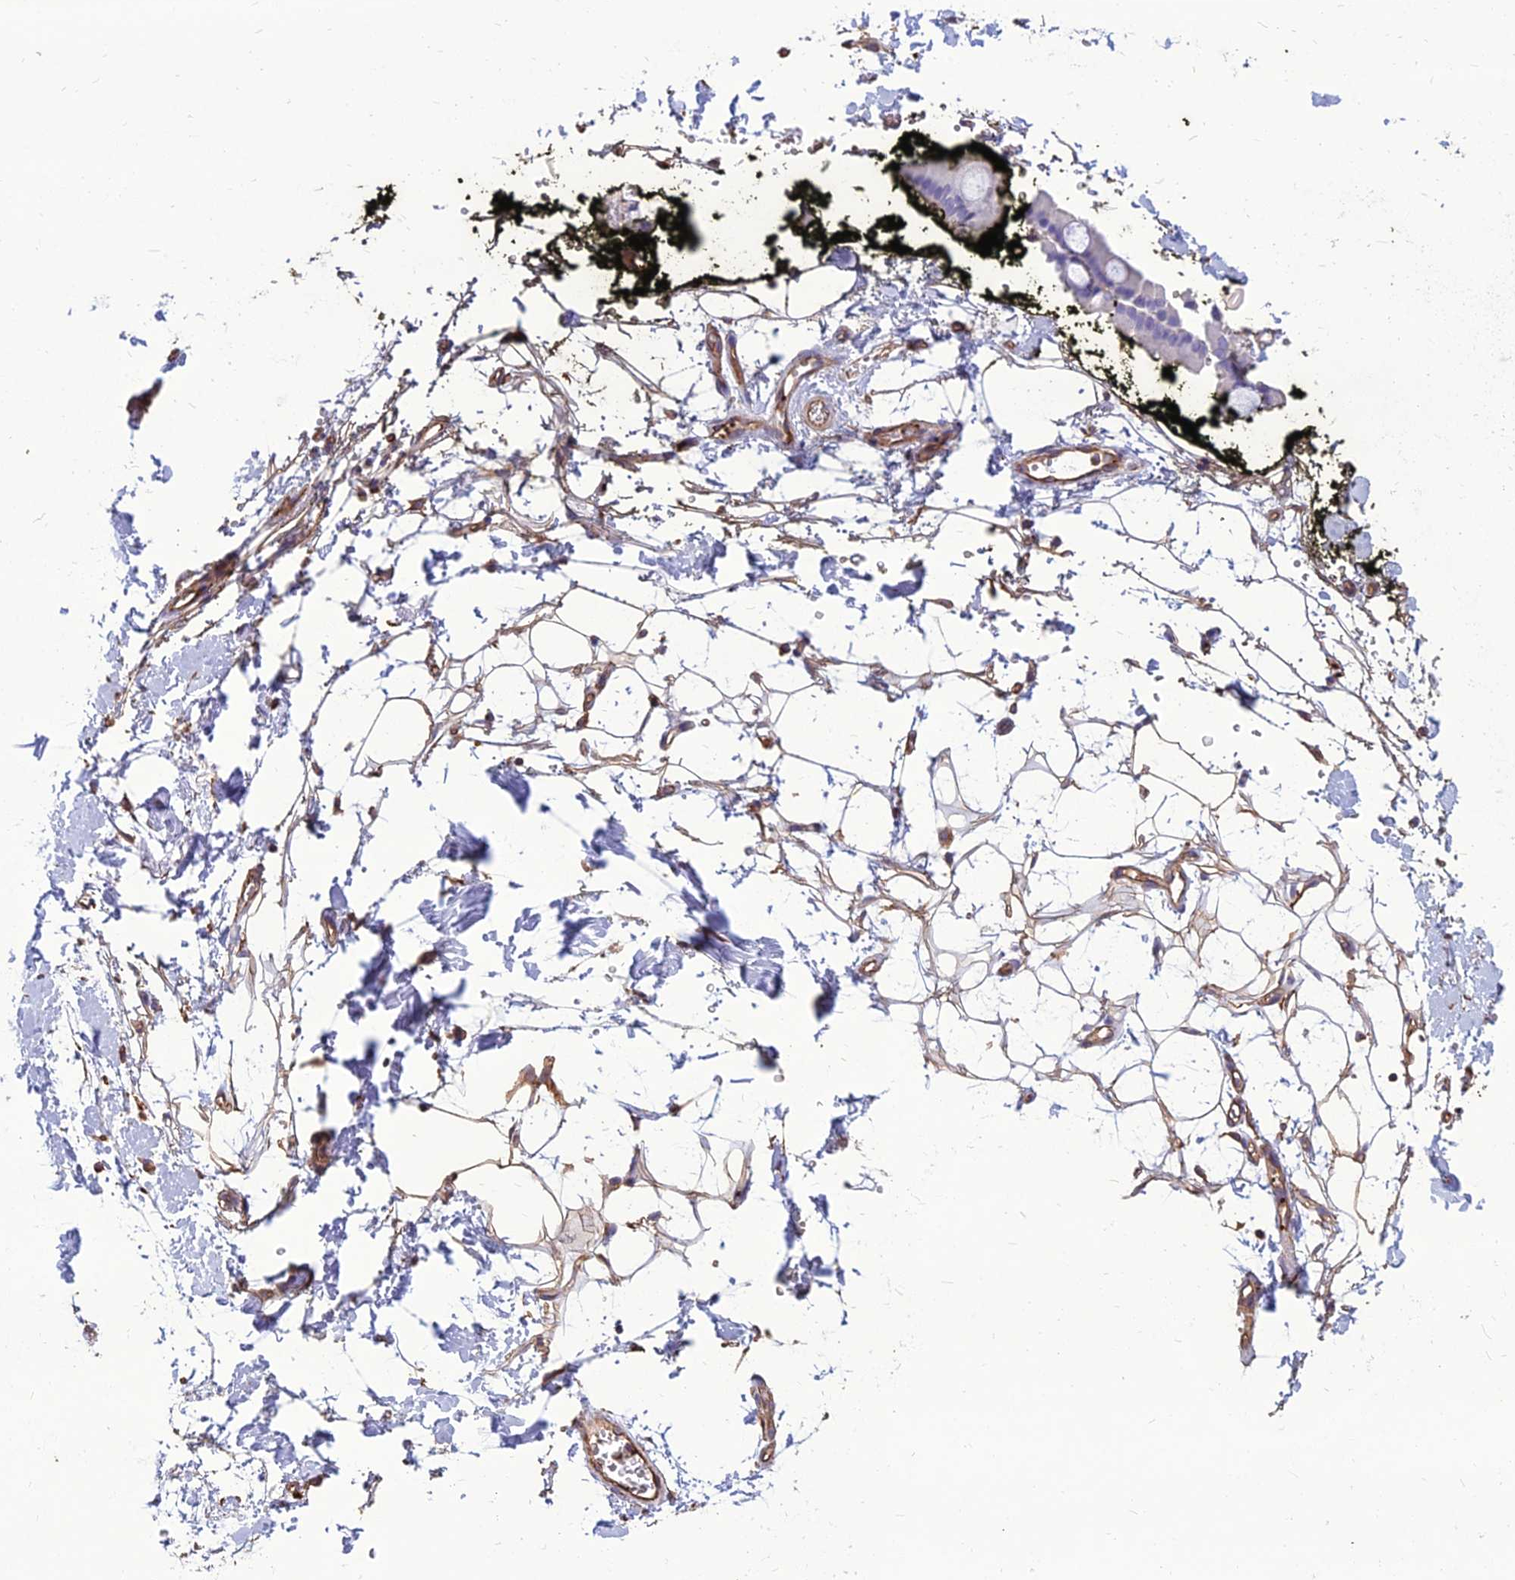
{"staining": {"intensity": "moderate", "quantity": "25%-75%", "location": "cytoplasmic/membranous"}, "tissue": "adipose tissue", "cell_type": "Adipocytes", "image_type": "normal", "snomed": [{"axis": "morphology", "description": "Normal tissue, NOS"}, {"axis": "morphology", "description": "Adenocarcinoma, NOS"}, {"axis": "topography", "description": "Pancreas"}, {"axis": "topography", "description": "Peripheral nerve tissue"}], "caption": "Moderate cytoplasmic/membranous positivity is identified in approximately 25%-75% of adipocytes in unremarkable adipose tissue.", "gene": "PSMD11", "patient": {"sex": "male", "age": 59}}